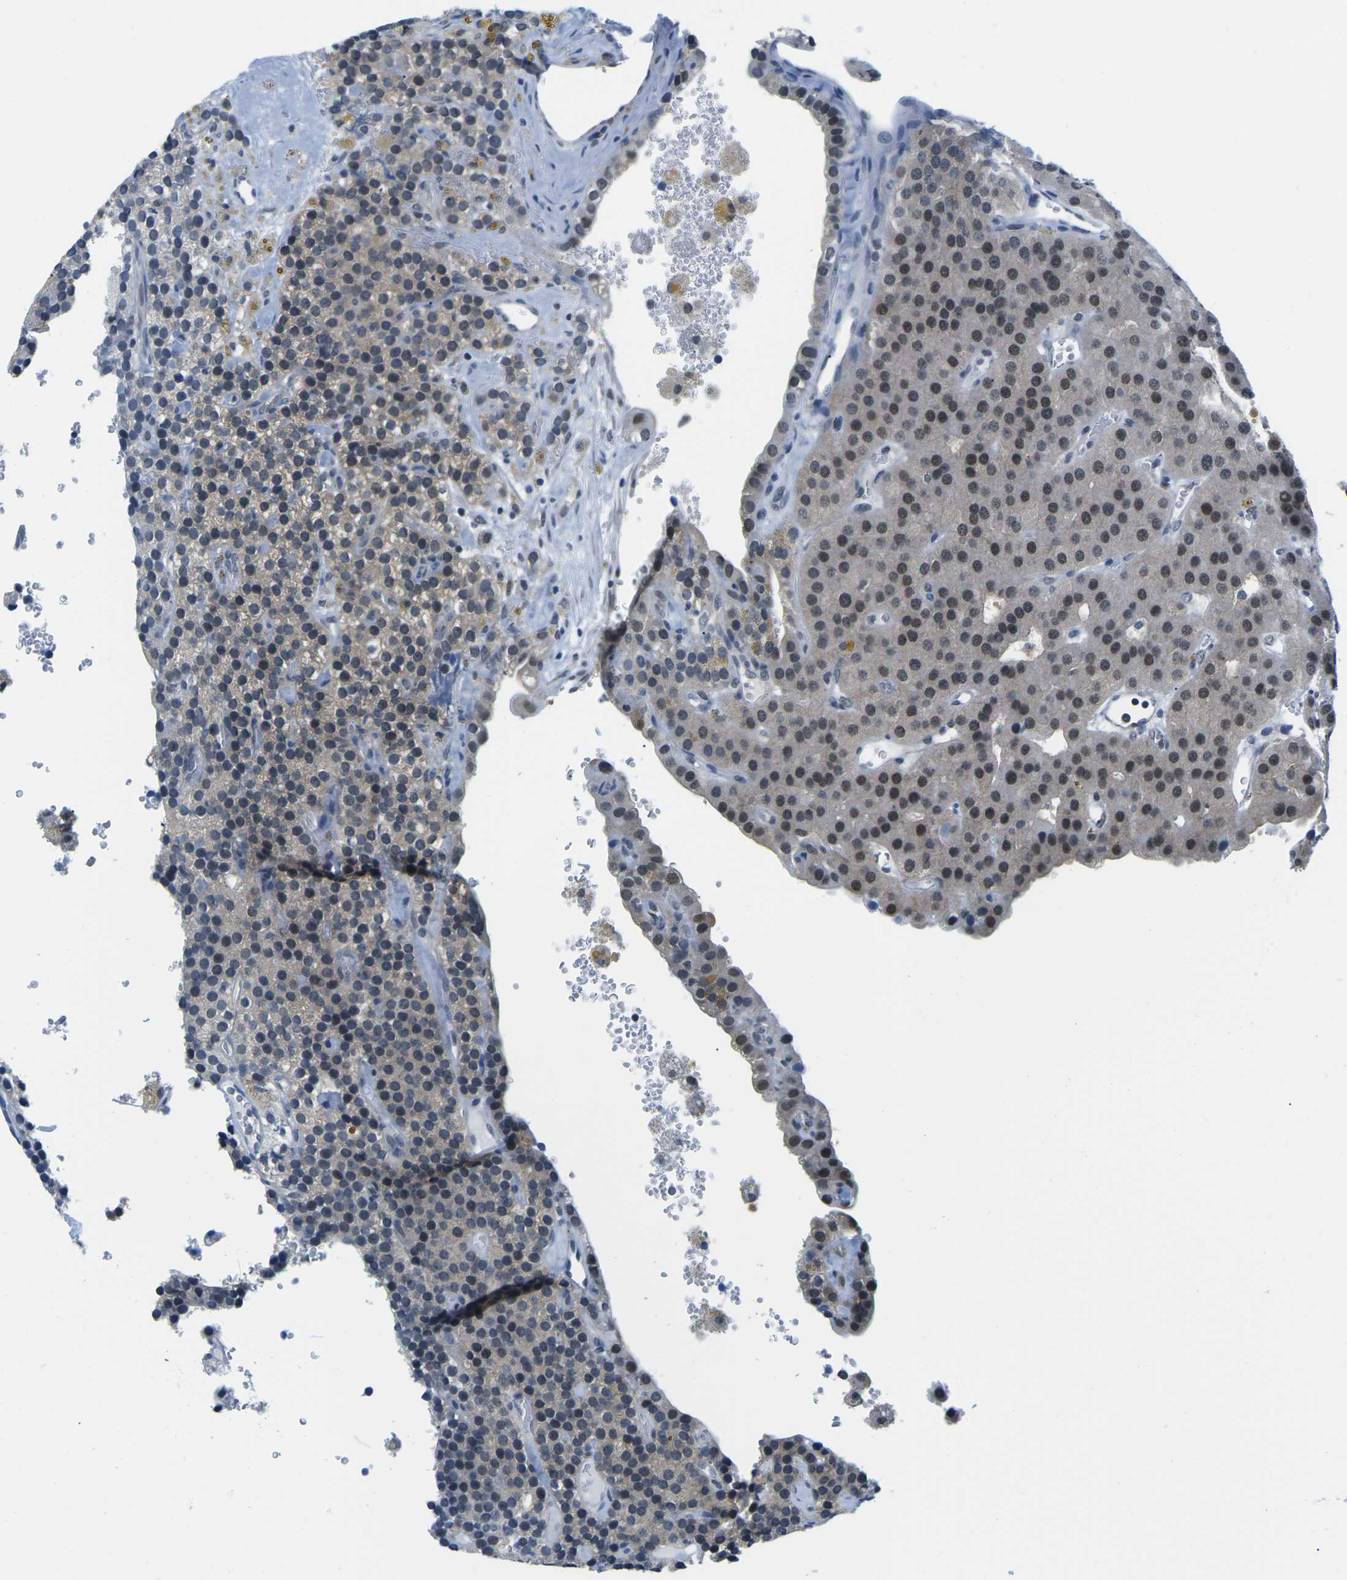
{"staining": {"intensity": "moderate", "quantity": "<25%", "location": "nuclear"}, "tissue": "parathyroid gland", "cell_type": "Glandular cells", "image_type": "normal", "snomed": [{"axis": "morphology", "description": "Normal tissue, NOS"}, {"axis": "morphology", "description": "Adenoma, NOS"}, {"axis": "topography", "description": "Parathyroid gland"}], "caption": "The immunohistochemical stain shows moderate nuclear expression in glandular cells of benign parathyroid gland. (DAB (3,3'-diaminobenzidine) = brown stain, brightfield microscopy at high magnification).", "gene": "UBA7", "patient": {"sex": "female", "age": 86}}